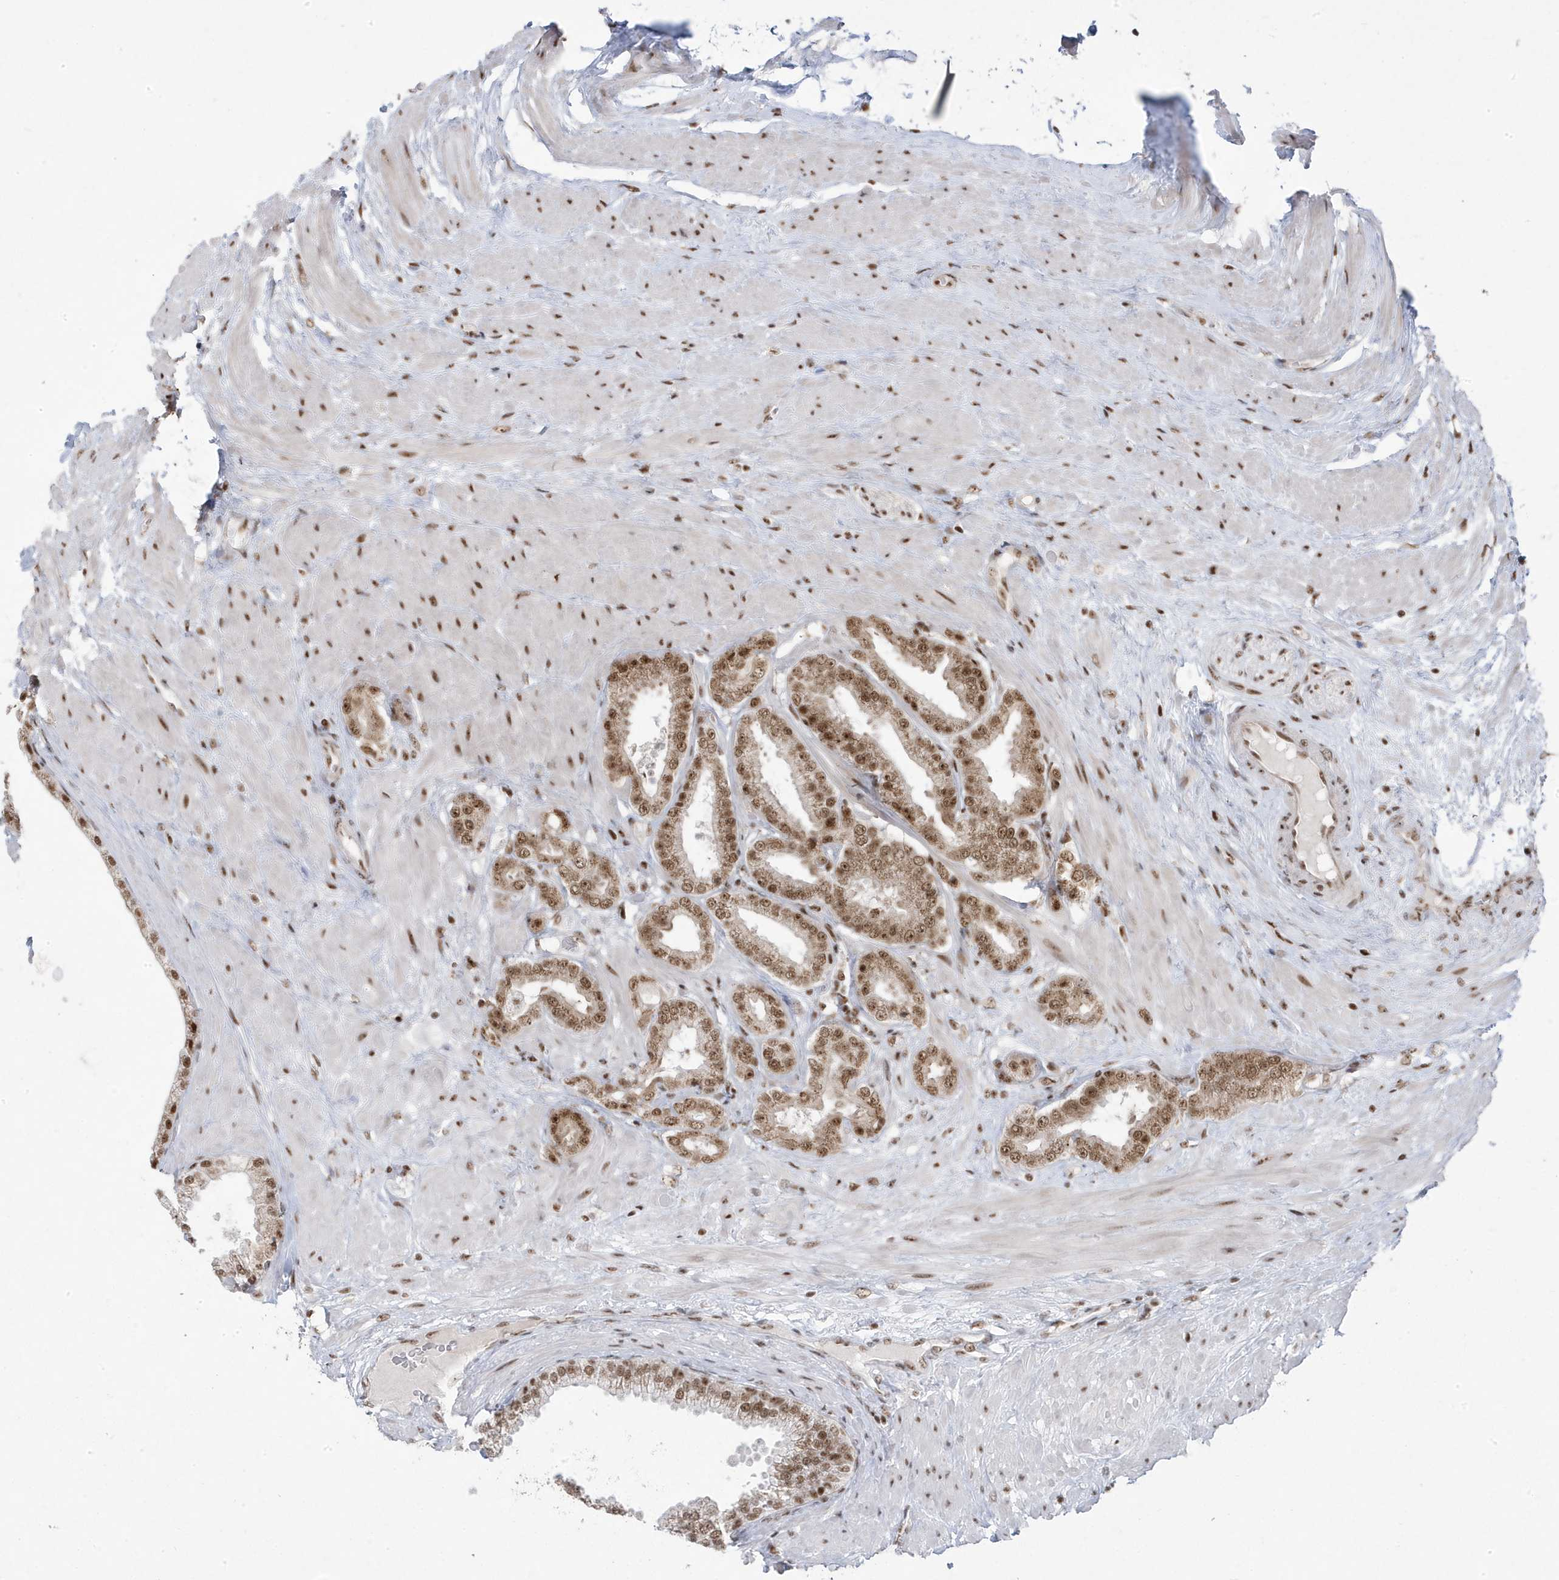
{"staining": {"intensity": "moderate", "quantity": ">75%", "location": "cytoplasmic/membranous,nuclear"}, "tissue": "prostate cancer", "cell_type": "Tumor cells", "image_type": "cancer", "snomed": [{"axis": "morphology", "description": "Adenocarcinoma, Low grade"}, {"axis": "topography", "description": "Prostate"}], "caption": "Prostate adenocarcinoma (low-grade) was stained to show a protein in brown. There is medium levels of moderate cytoplasmic/membranous and nuclear expression in approximately >75% of tumor cells. (DAB (3,3'-diaminobenzidine) IHC with brightfield microscopy, high magnification).", "gene": "MTREX", "patient": {"sex": "male", "age": 63}}